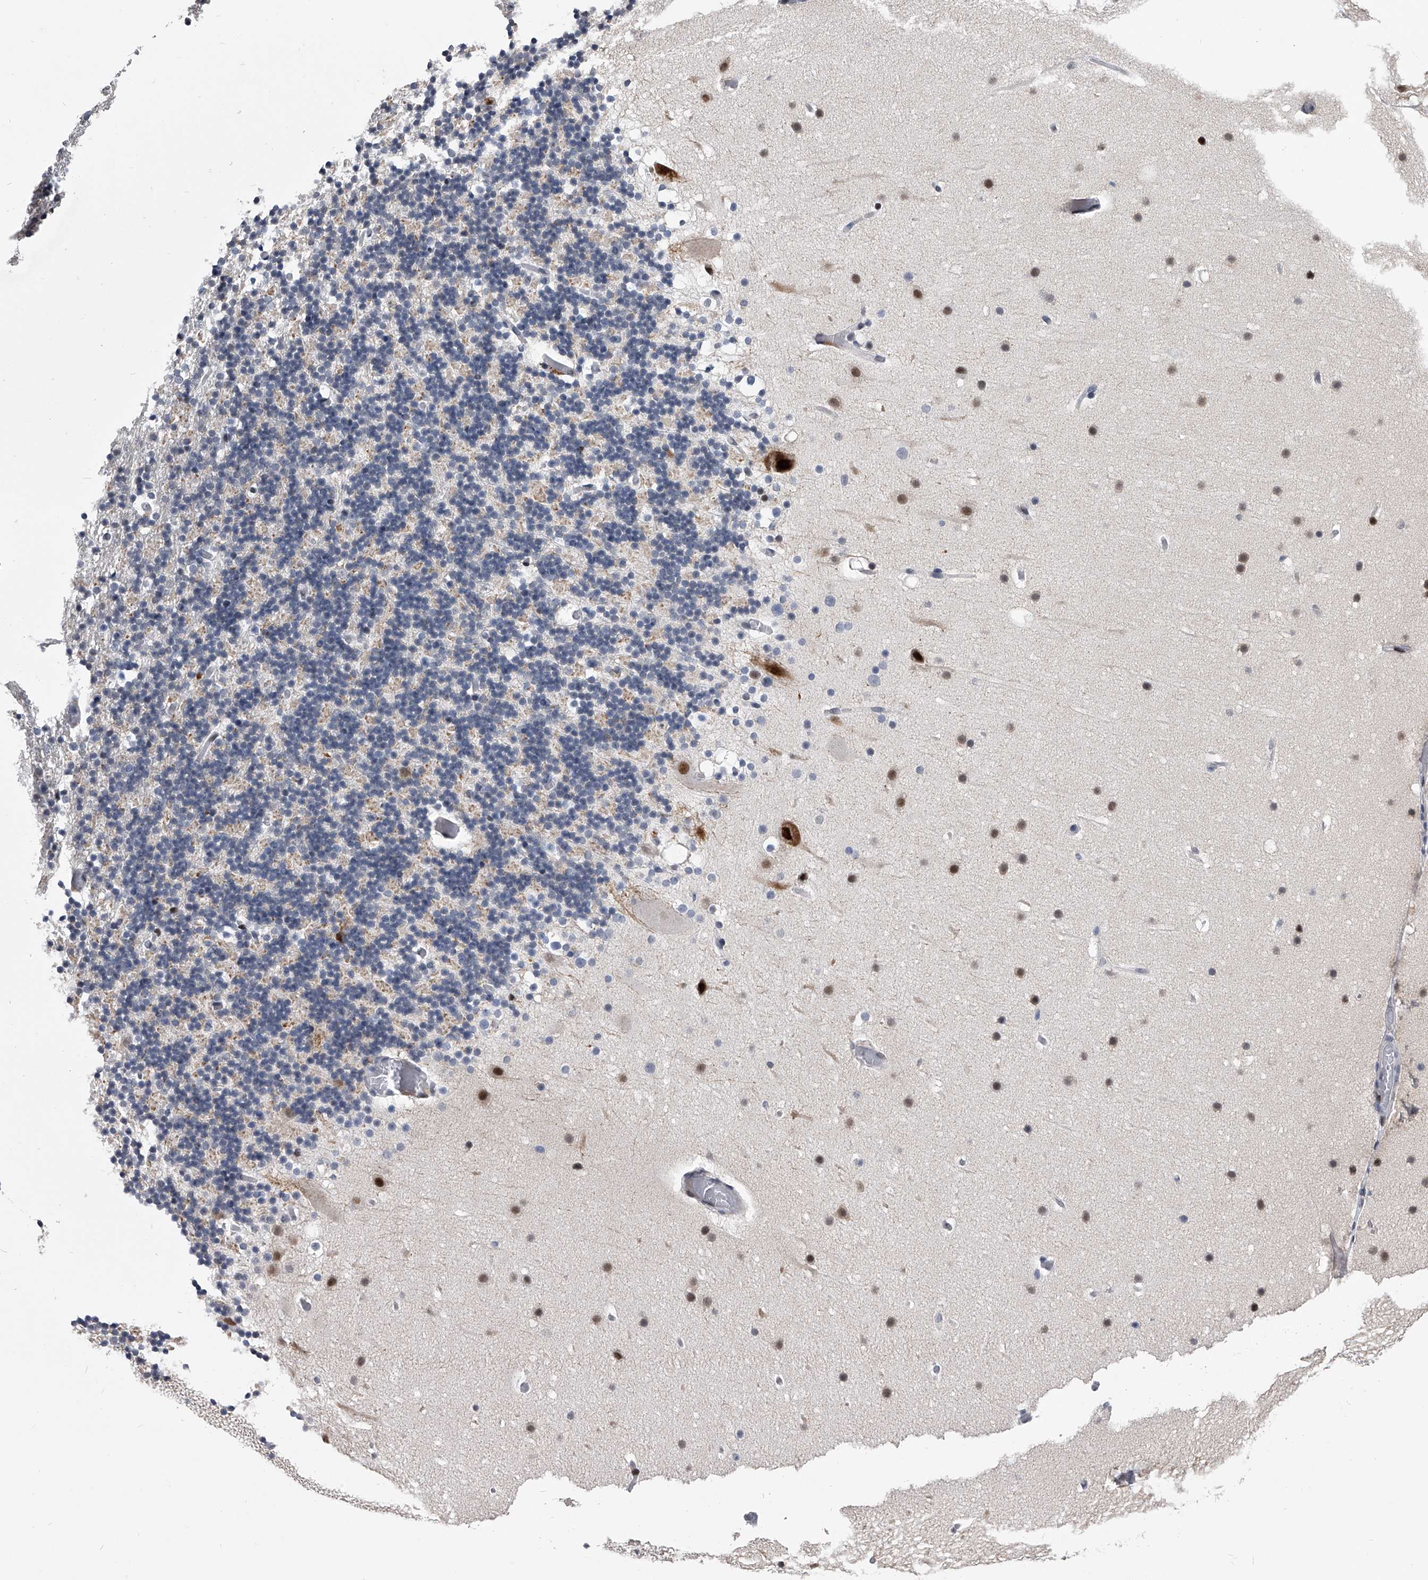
{"staining": {"intensity": "negative", "quantity": "none", "location": "none"}, "tissue": "cerebellum", "cell_type": "Cells in granular layer", "image_type": "normal", "snomed": [{"axis": "morphology", "description": "Normal tissue, NOS"}, {"axis": "topography", "description": "Cerebellum"}], "caption": "Immunohistochemistry of normal cerebellum reveals no expression in cells in granular layer. Nuclei are stained in blue.", "gene": "CMTR1", "patient": {"sex": "male", "age": 57}}